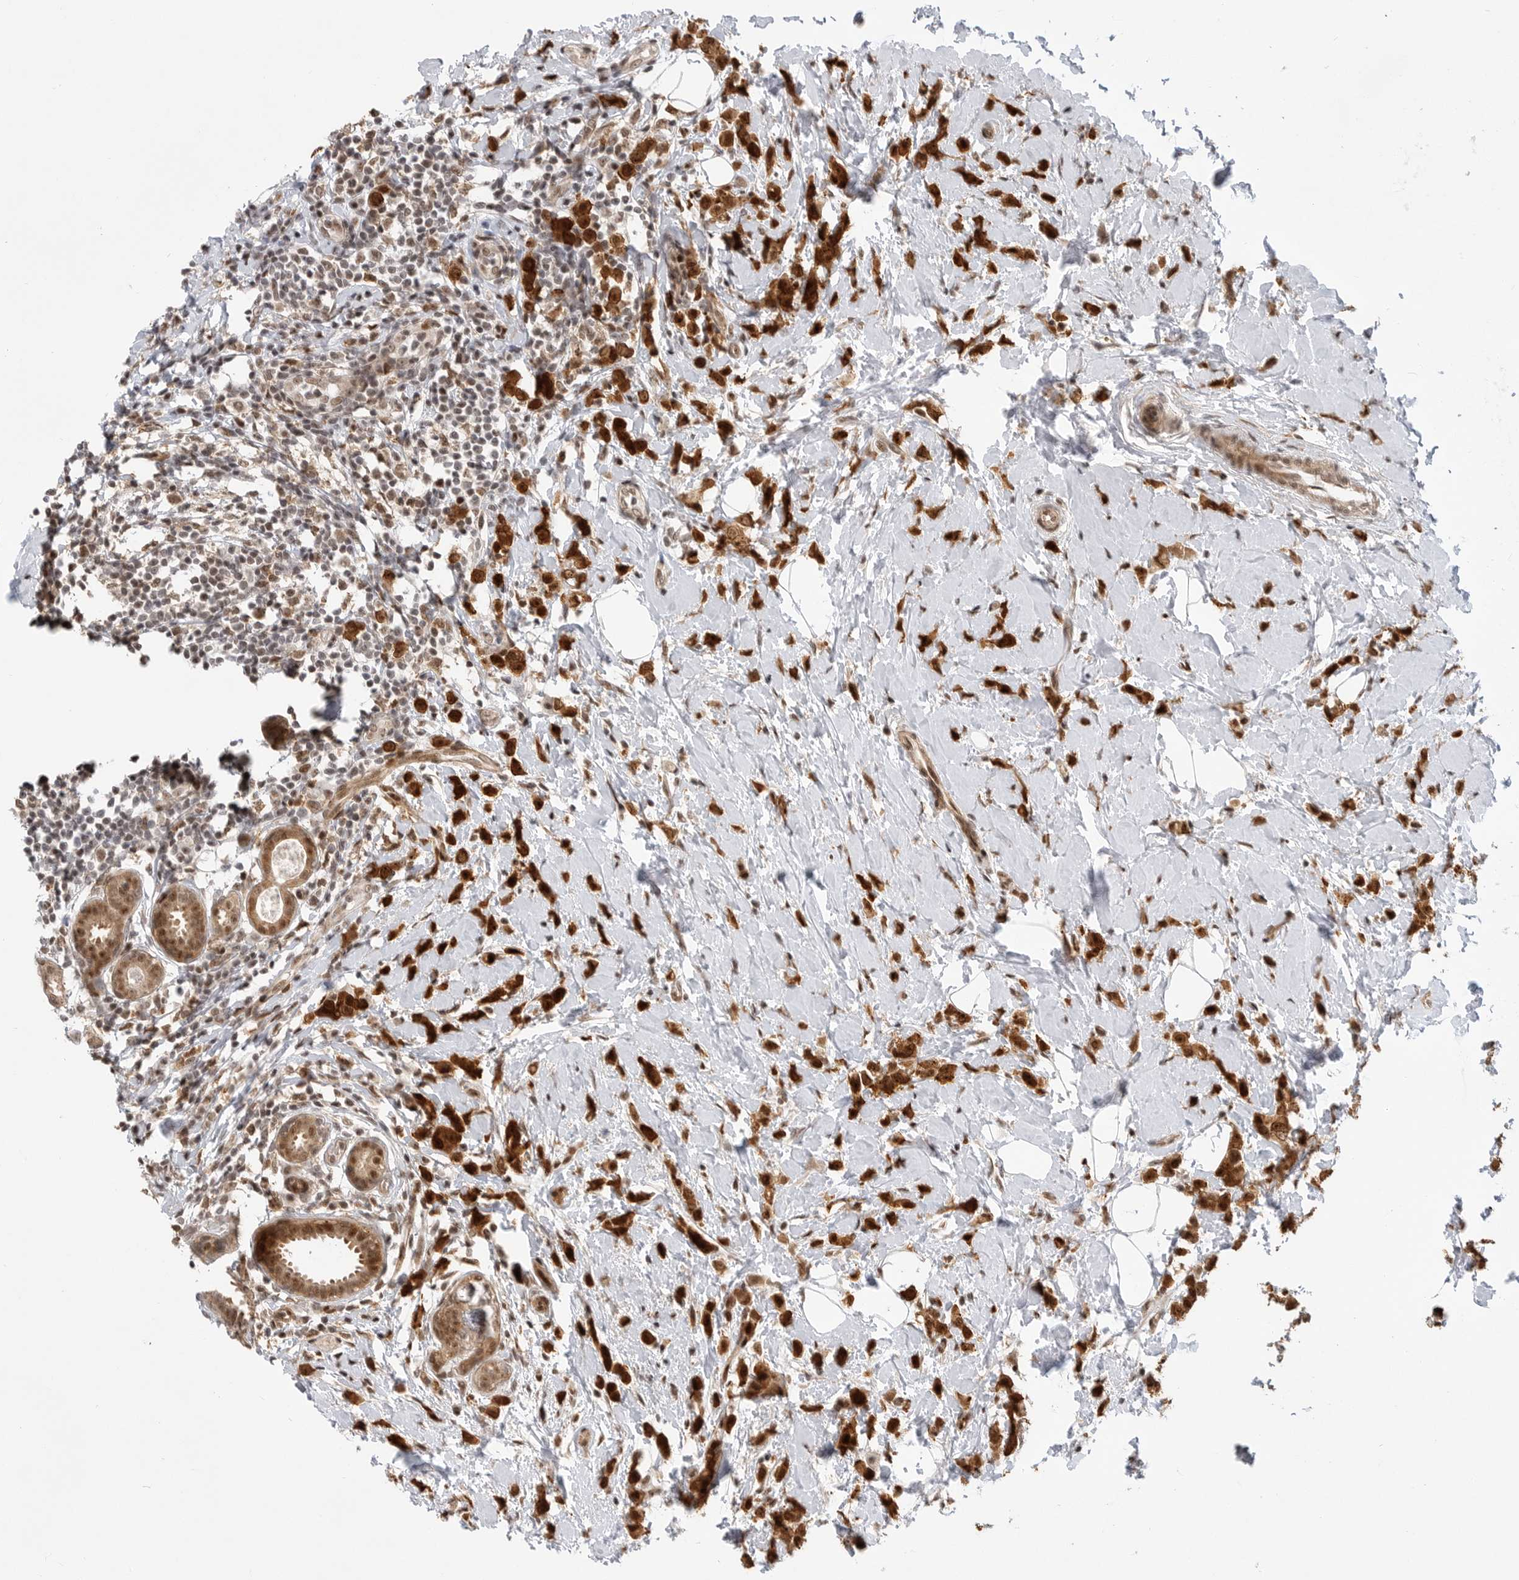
{"staining": {"intensity": "strong", "quantity": ">75%", "location": "cytoplasmic/membranous,nuclear"}, "tissue": "breast cancer", "cell_type": "Tumor cells", "image_type": "cancer", "snomed": [{"axis": "morphology", "description": "Lobular carcinoma"}, {"axis": "topography", "description": "Breast"}], "caption": "A micrograph of human breast cancer (lobular carcinoma) stained for a protein displays strong cytoplasmic/membranous and nuclear brown staining in tumor cells.", "gene": "GPATCH2", "patient": {"sex": "female", "age": 47}}